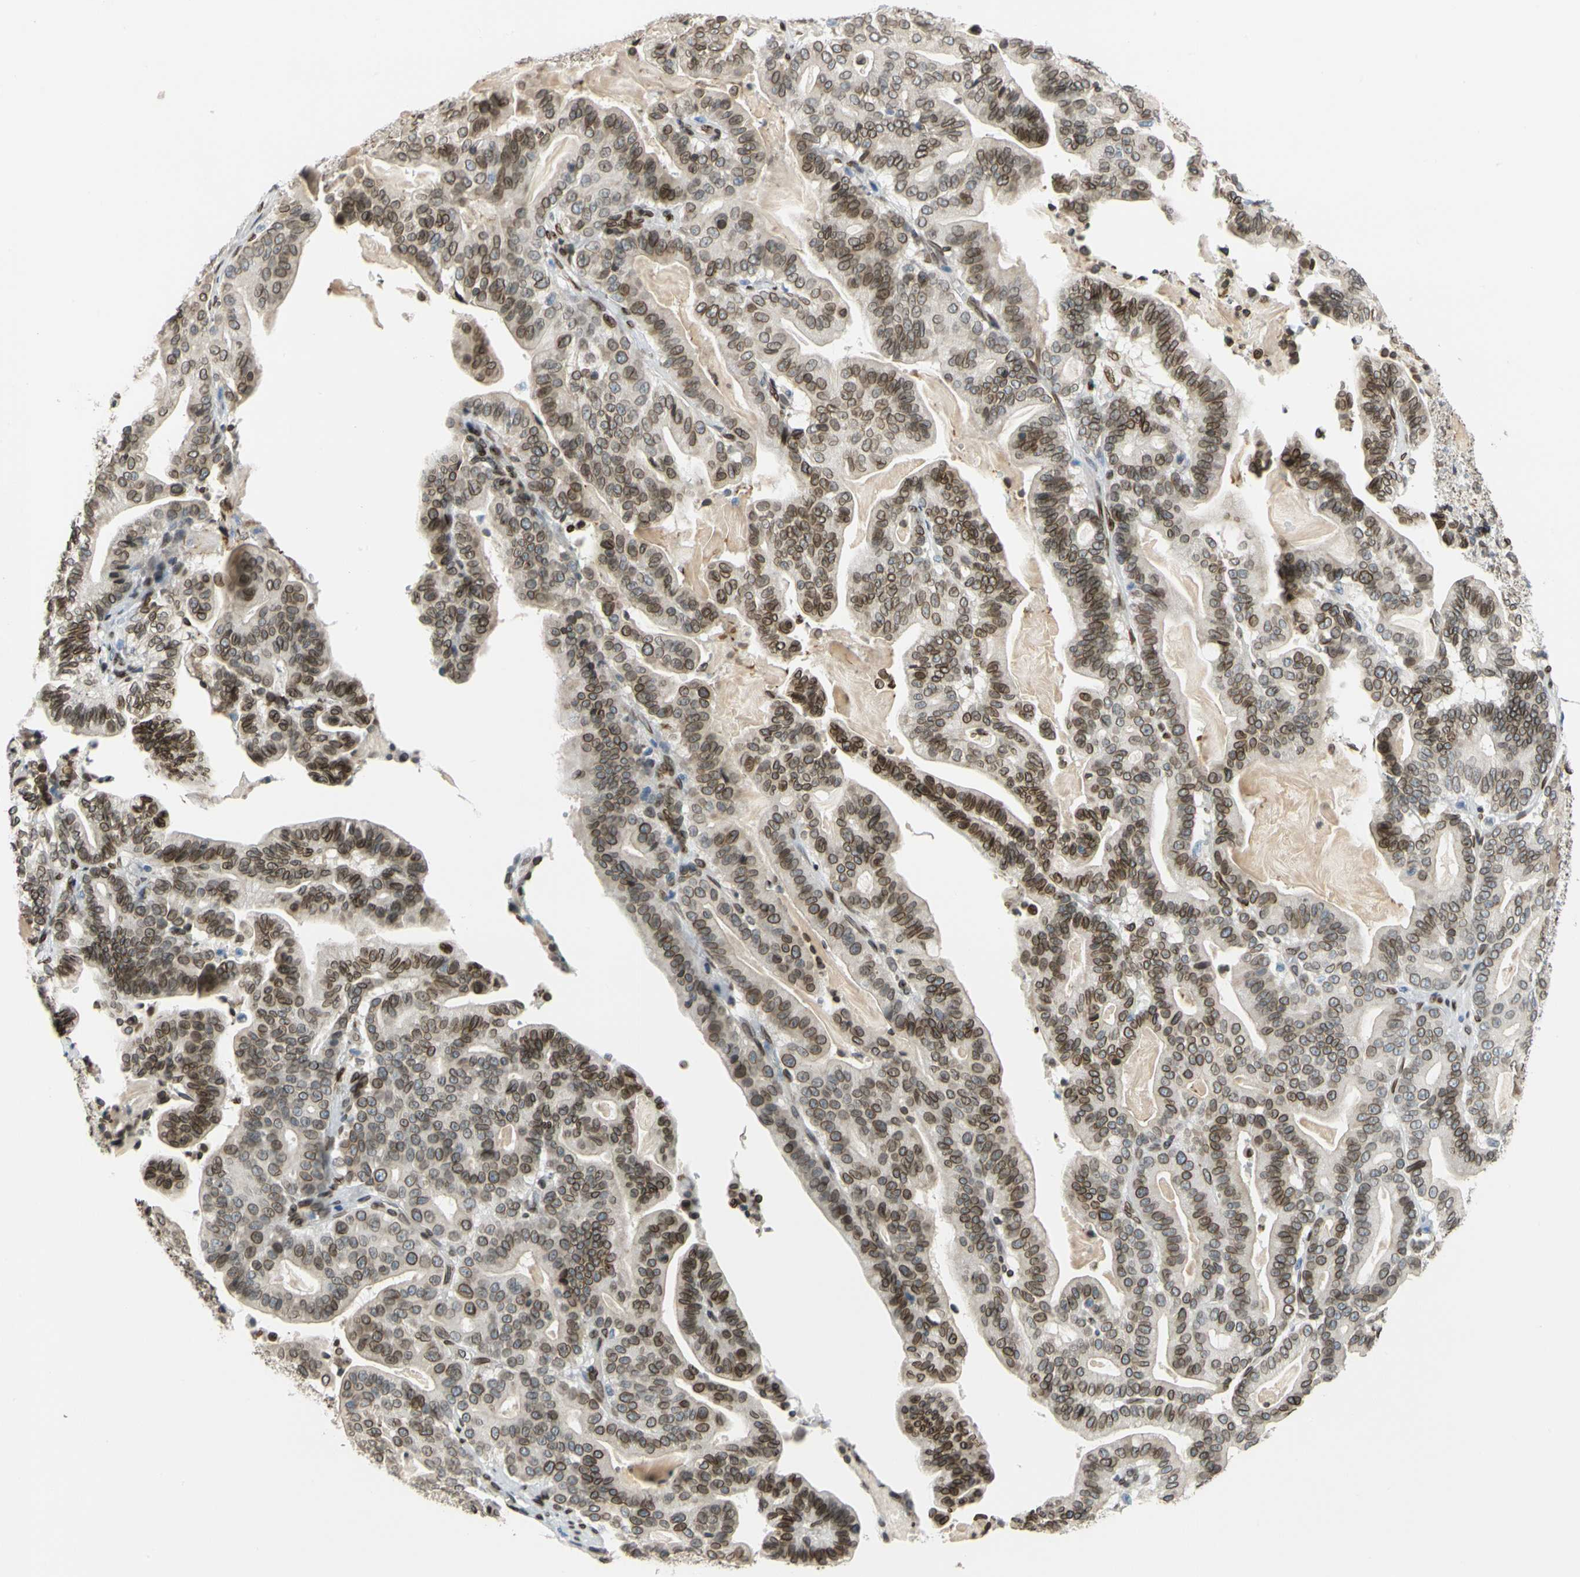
{"staining": {"intensity": "moderate", "quantity": ">75%", "location": "cytoplasmic/membranous,nuclear"}, "tissue": "pancreatic cancer", "cell_type": "Tumor cells", "image_type": "cancer", "snomed": [{"axis": "morphology", "description": "Adenocarcinoma, NOS"}, {"axis": "topography", "description": "Pancreas"}], "caption": "Immunohistochemical staining of human pancreatic cancer demonstrates medium levels of moderate cytoplasmic/membranous and nuclear staining in about >75% of tumor cells.", "gene": "SUN1", "patient": {"sex": "male", "age": 63}}